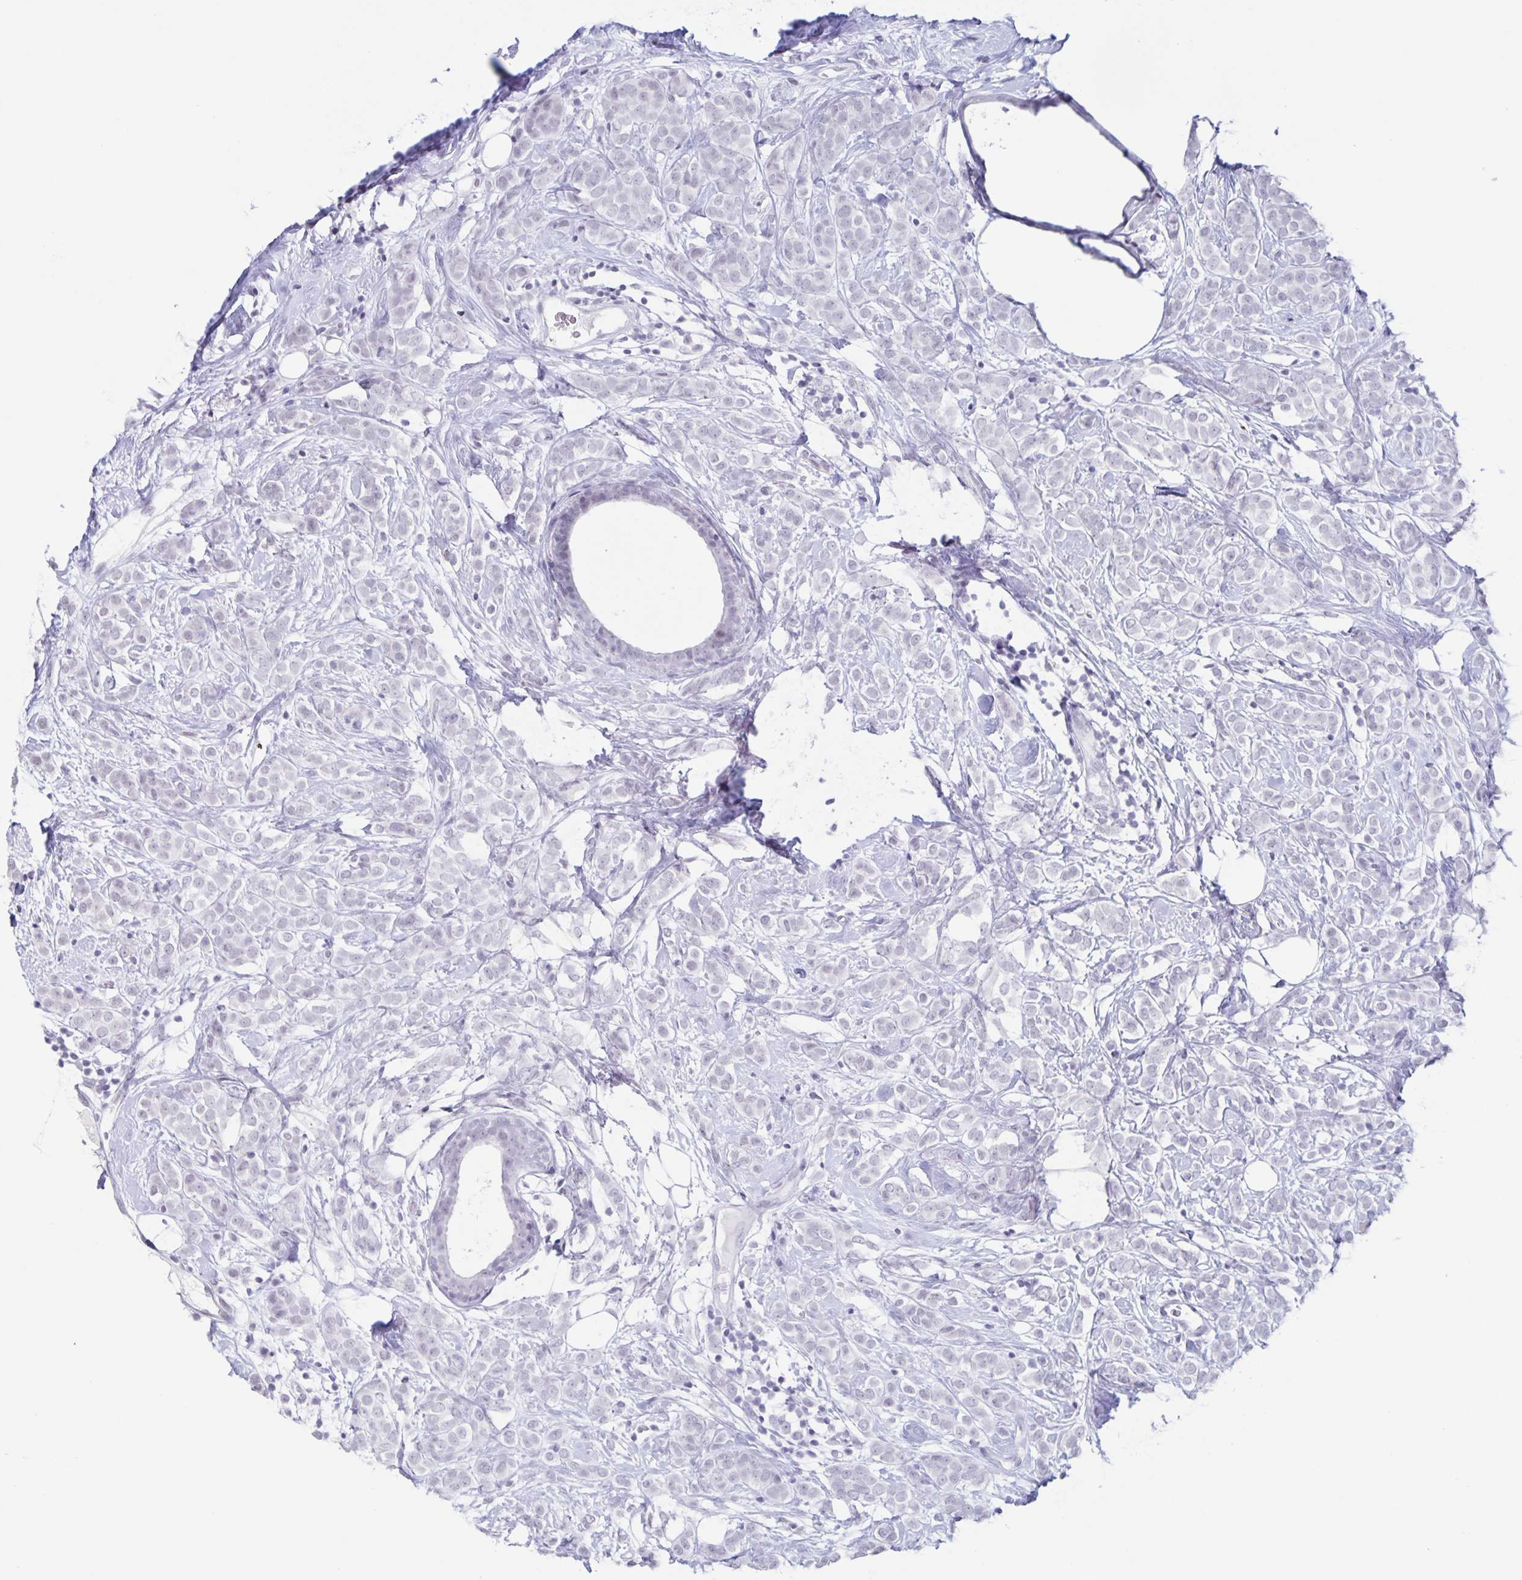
{"staining": {"intensity": "negative", "quantity": "none", "location": "none"}, "tissue": "breast cancer", "cell_type": "Tumor cells", "image_type": "cancer", "snomed": [{"axis": "morphology", "description": "Lobular carcinoma"}, {"axis": "topography", "description": "Breast"}], "caption": "Photomicrograph shows no protein expression in tumor cells of breast cancer (lobular carcinoma) tissue.", "gene": "LCE6A", "patient": {"sex": "female", "age": 49}}